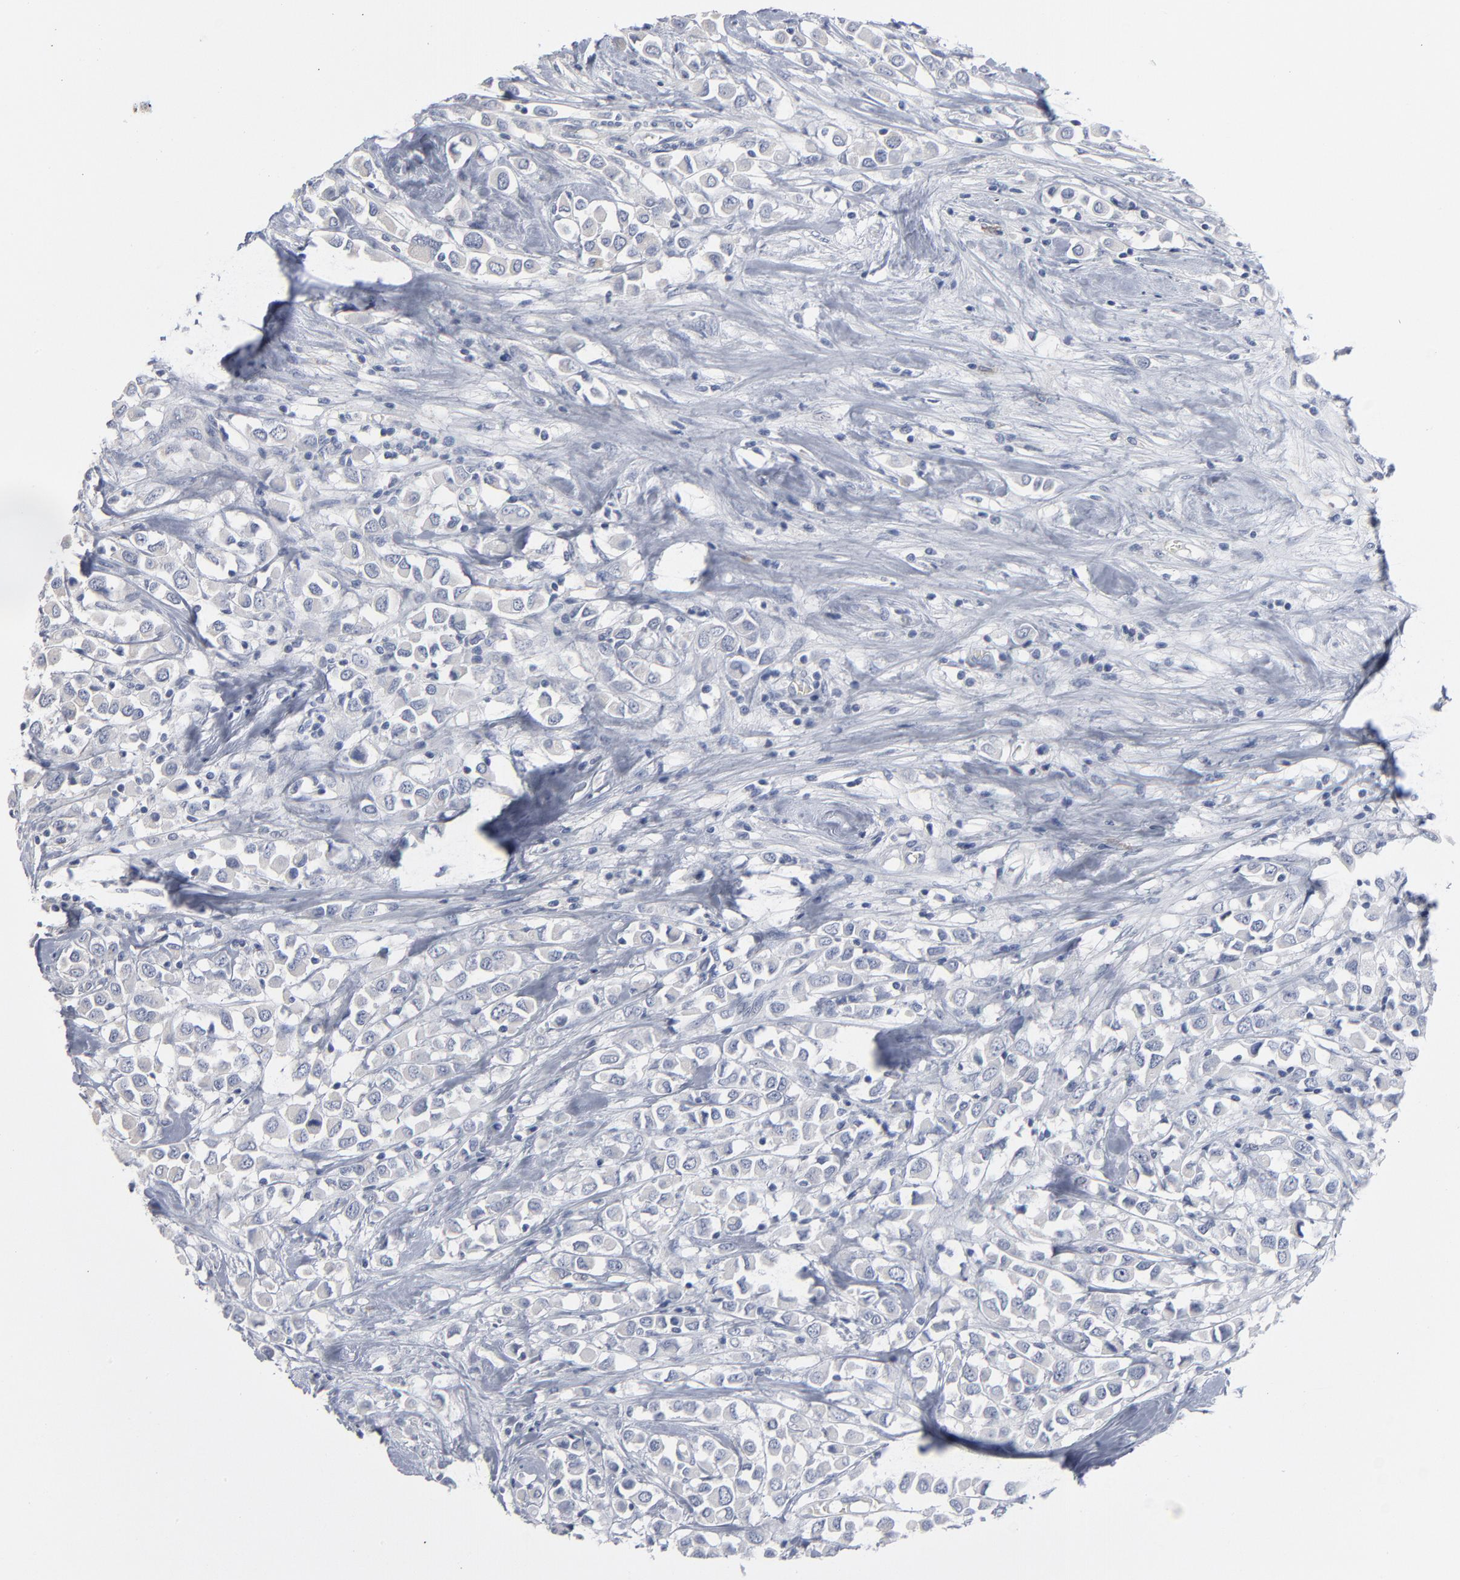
{"staining": {"intensity": "negative", "quantity": "none", "location": "none"}, "tissue": "breast cancer", "cell_type": "Tumor cells", "image_type": "cancer", "snomed": [{"axis": "morphology", "description": "Duct carcinoma"}, {"axis": "topography", "description": "Breast"}], "caption": "Immunohistochemistry (IHC) of breast cancer (infiltrating ductal carcinoma) exhibits no positivity in tumor cells. (DAB (3,3'-diaminobenzidine) immunohistochemistry with hematoxylin counter stain).", "gene": "PAGE1", "patient": {"sex": "female", "age": 61}}